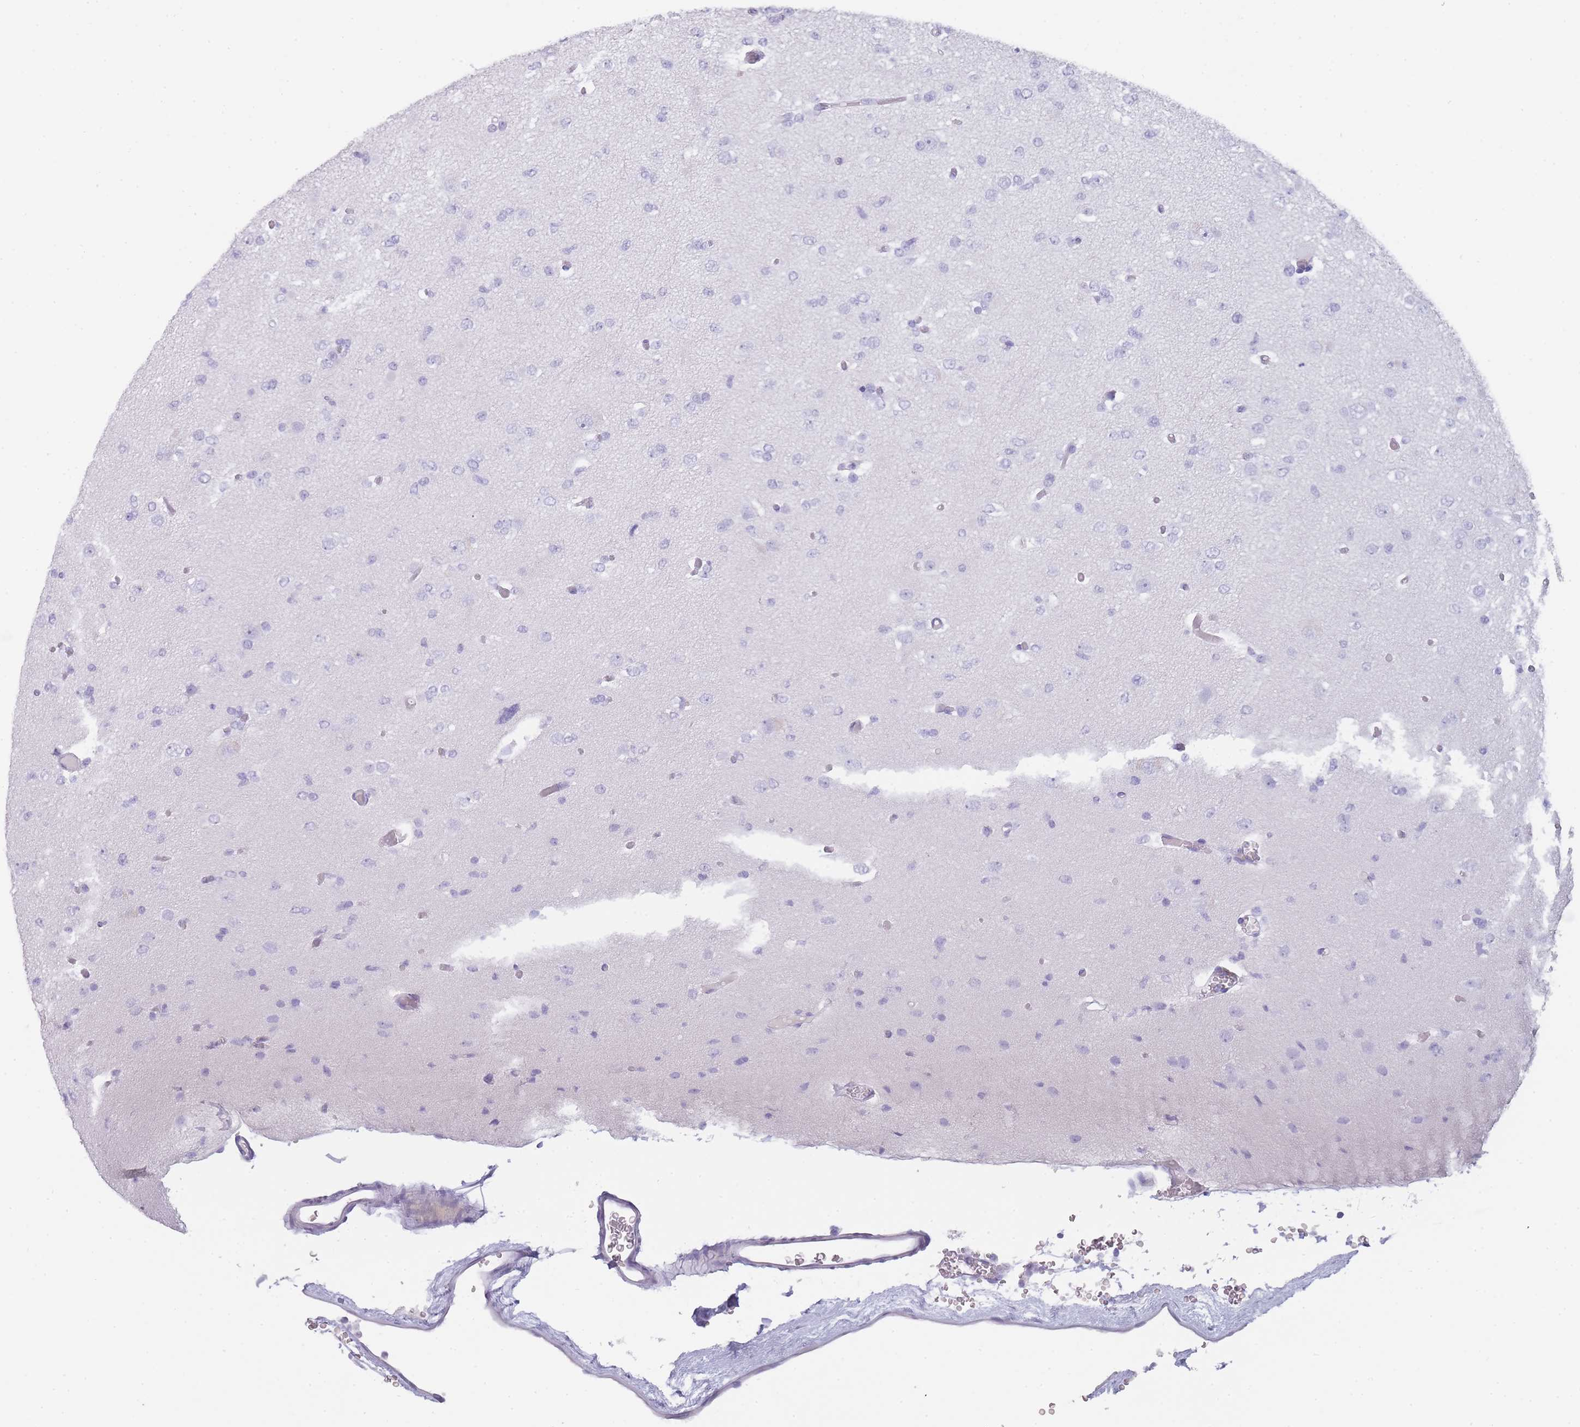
{"staining": {"intensity": "negative", "quantity": "none", "location": "none"}, "tissue": "glioma", "cell_type": "Tumor cells", "image_type": "cancer", "snomed": [{"axis": "morphology", "description": "Glioma, malignant, Low grade"}, {"axis": "topography", "description": "Brain"}], "caption": "Protein analysis of glioma displays no significant expression in tumor cells.", "gene": "TCP11", "patient": {"sex": "female", "age": 22}}